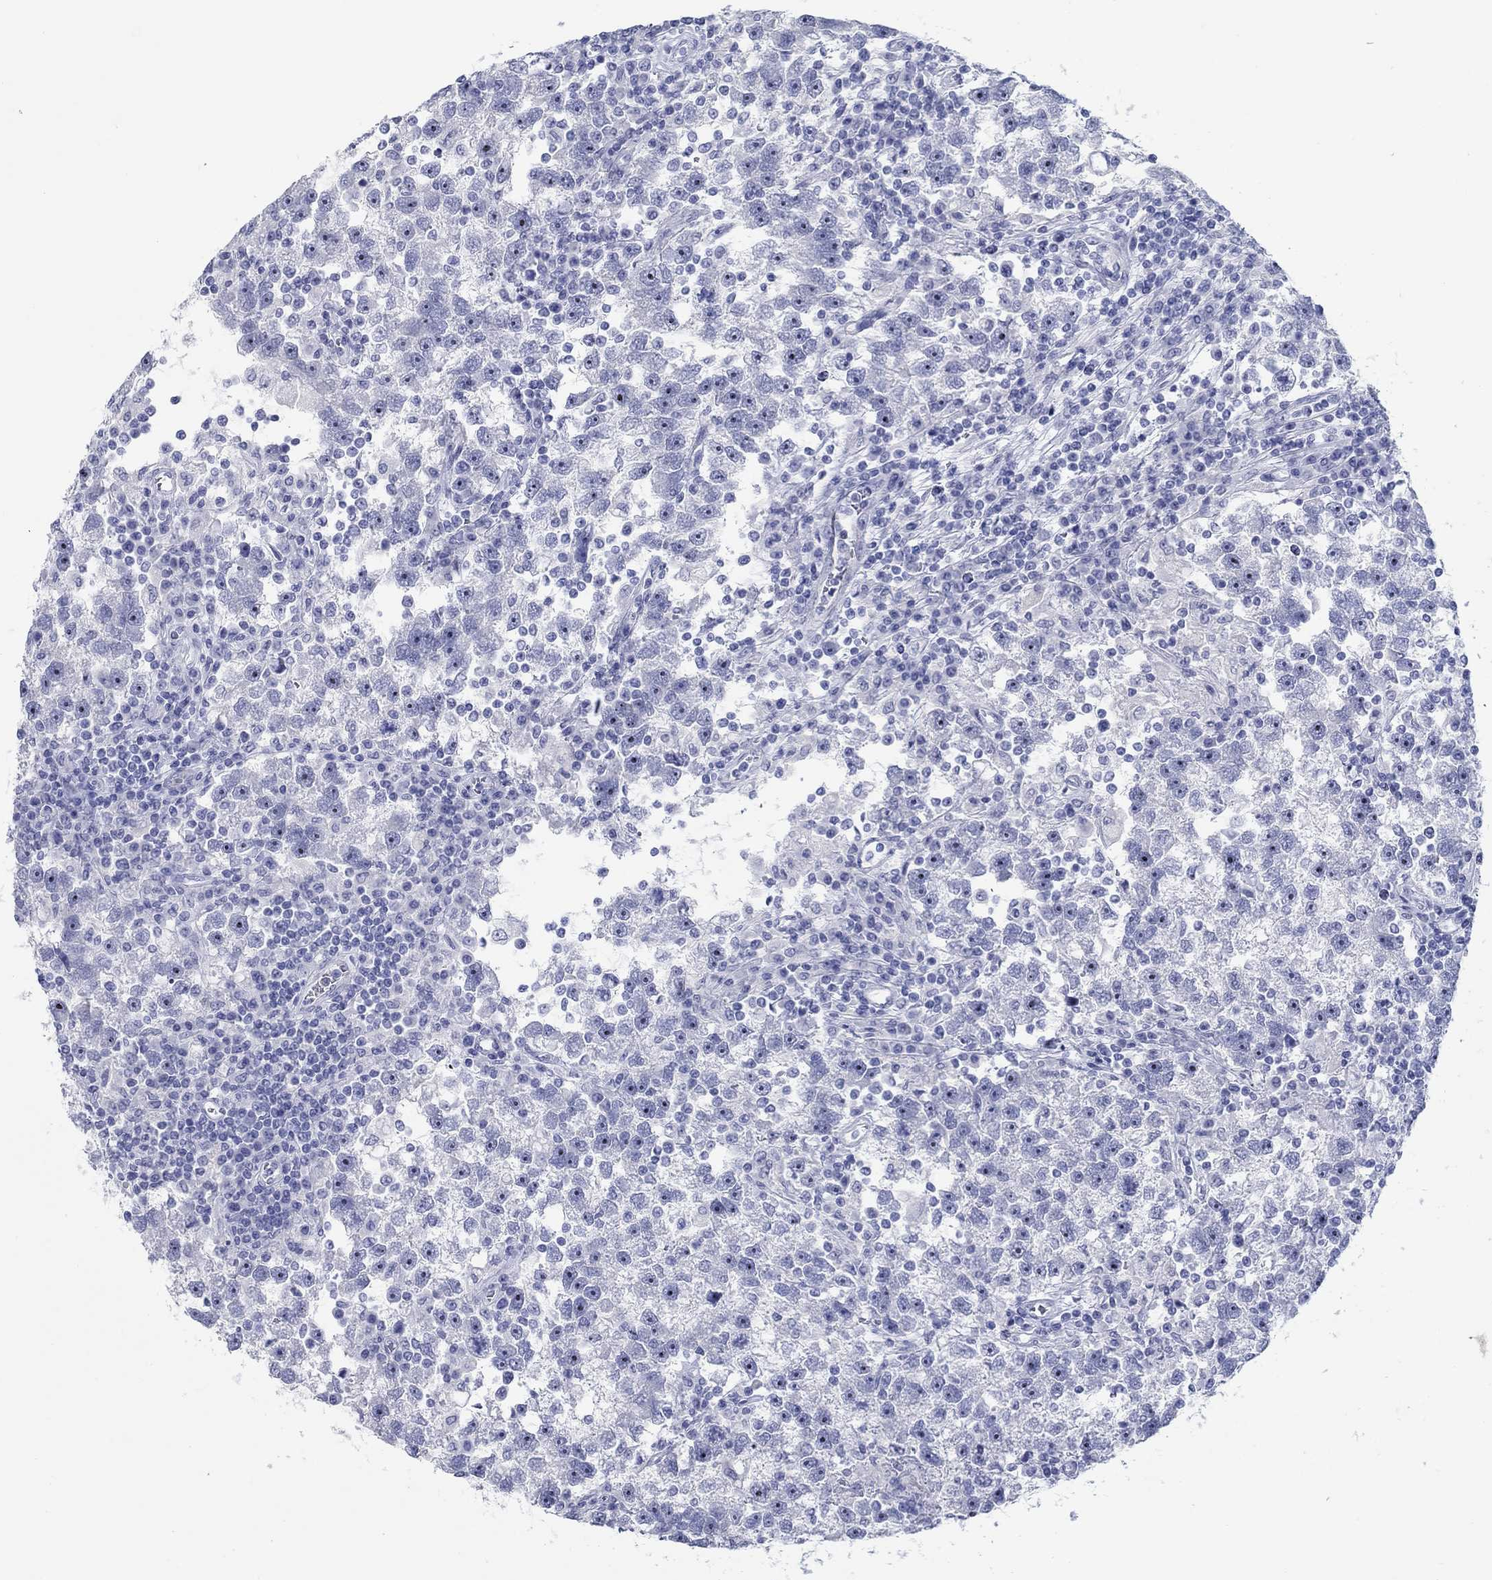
{"staining": {"intensity": "negative", "quantity": "none", "location": "none"}, "tissue": "testis cancer", "cell_type": "Tumor cells", "image_type": "cancer", "snomed": [{"axis": "morphology", "description": "Seminoma, NOS"}, {"axis": "topography", "description": "Testis"}], "caption": "High magnification brightfield microscopy of testis cancer stained with DAB (3,3'-diaminobenzidine) (brown) and counterstained with hematoxylin (blue): tumor cells show no significant positivity.", "gene": "AKR1C2", "patient": {"sex": "male", "age": 47}}